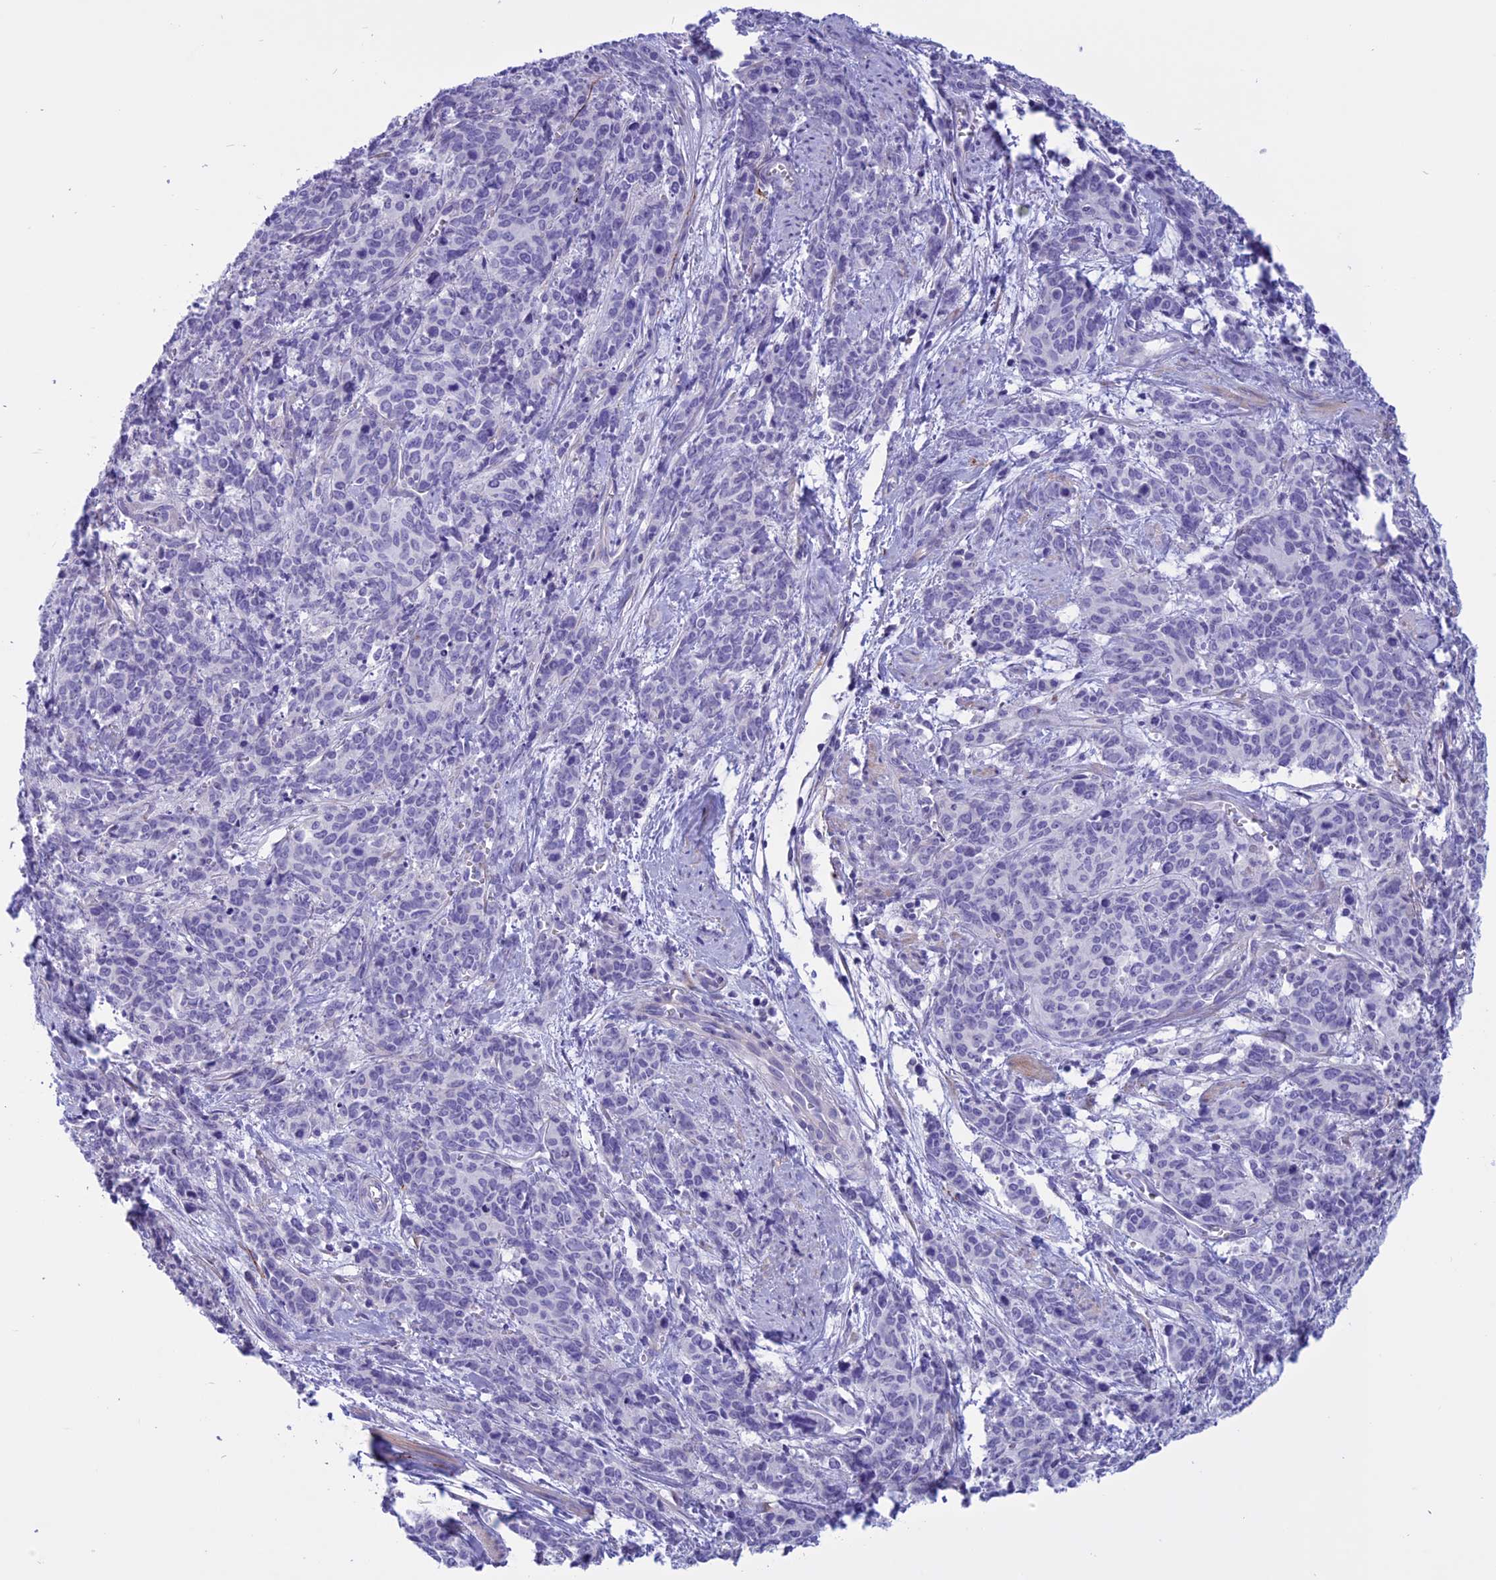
{"staining": {"intensity": "negative", "quantity": "none", "location": "none"}, "tissue": "cervical cancer", "cell_type": "Tumor cells", "image_type": "cancer", "snomed": [{"axis": "morphology", "description": "Squamous cell carcinoma, NOS"}, {"axis": "topography", "description": "Cervix"}], "caption": "Immunohistochemistry (IHC) of cervical cancer exhibits no staining in tumor cells. Nuclei are stained in blue.", "gene": "SPHKAP", "patient": {"sex": "female", "age": 60}}